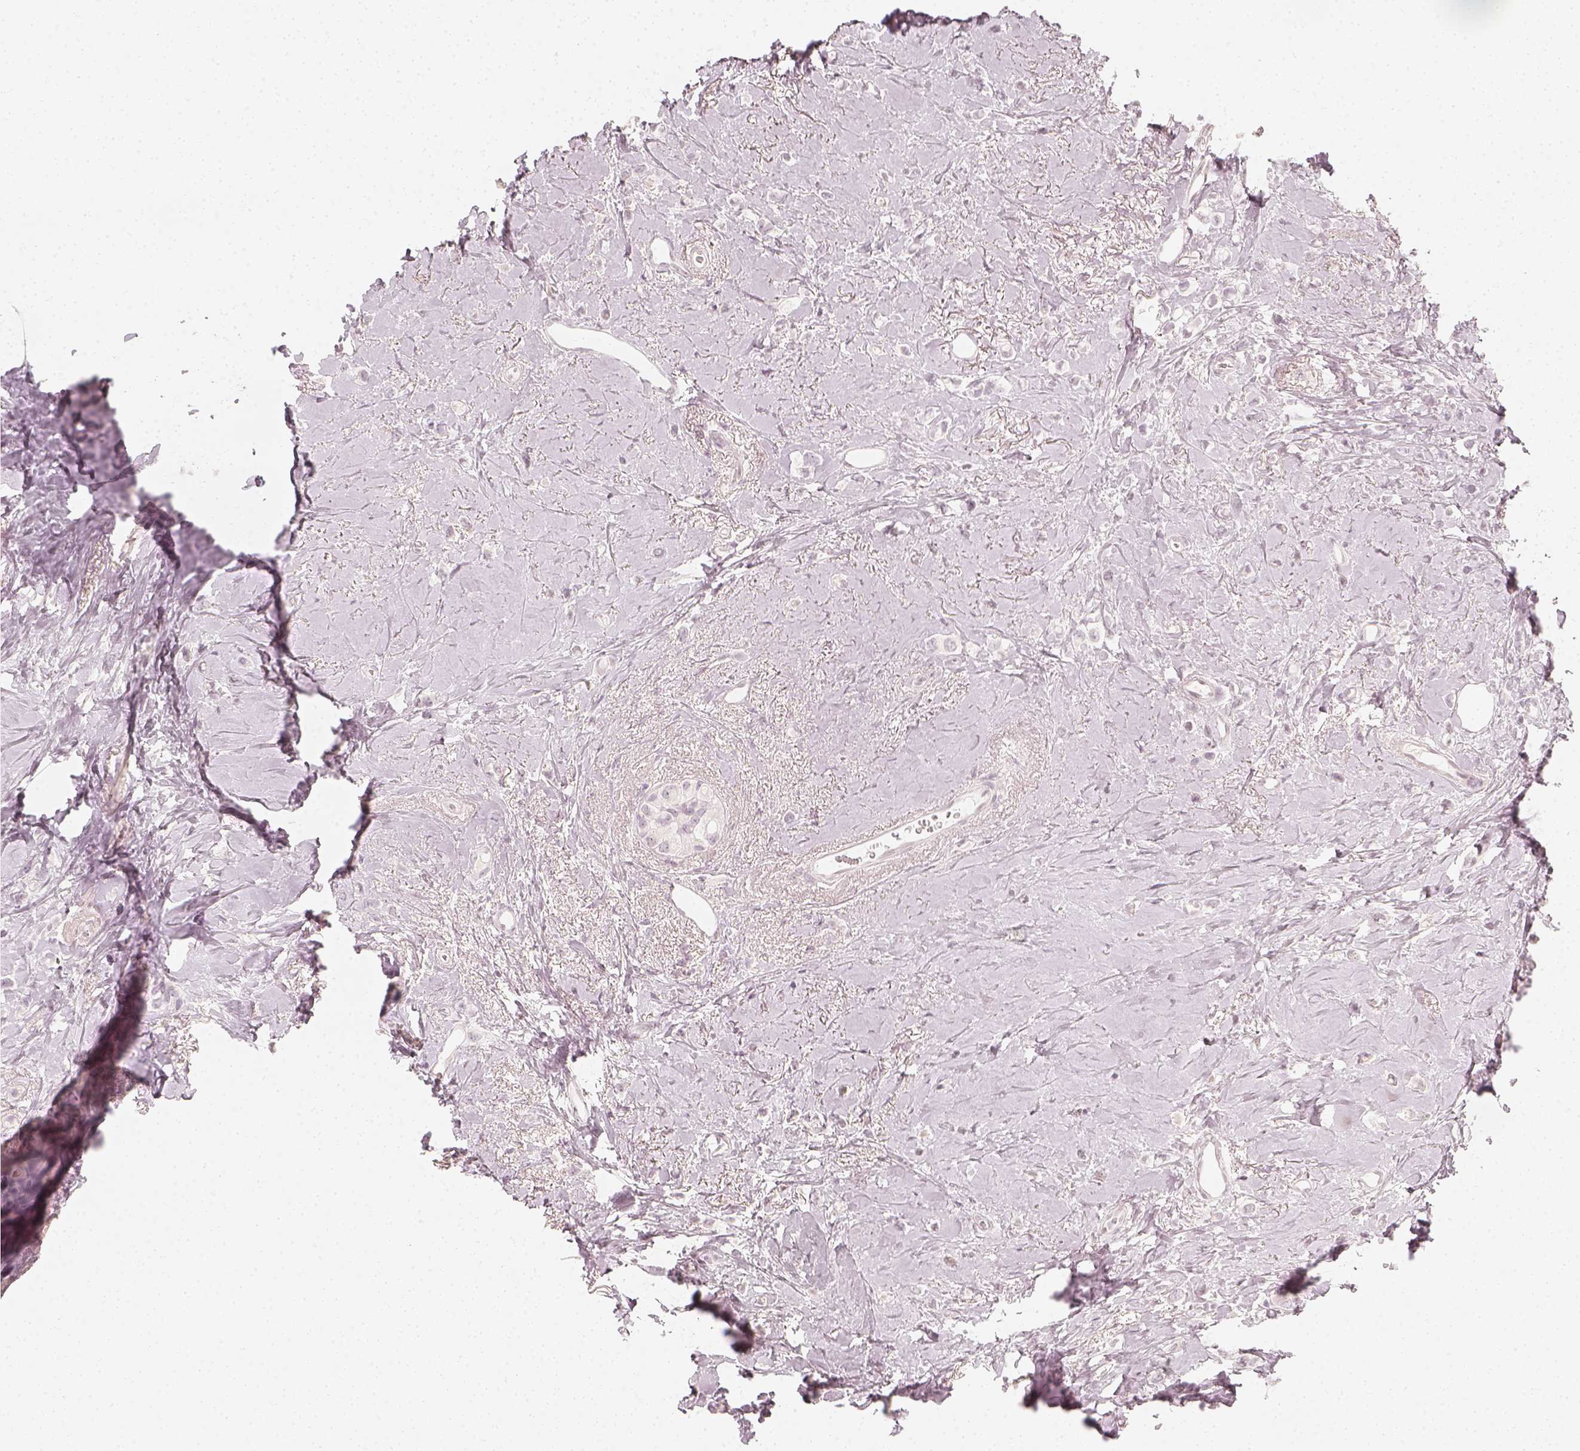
{"staining": {"intensity": "negative", "quantity": "none", "location": "none"}, "tissue": "breast cancer", "cell_type": "Tumor cells", "image_type": "cancer", "snomed": [{"axis": "morphology", "description": "Lobular carcinoma"}, {"axis": "topography", "description": "Breast"}], "caption": "High power microscopy histopathology image of an IHC photomicrograph of breast cancer (lobular carcinoma), revealing no significant positivity in tumor cells. (Immunohistochemistry (ihc), brightfield microscopy, high magnification).", "gene": "KRTAP2-1", "patient": {"sex": "female", "age": 66}}